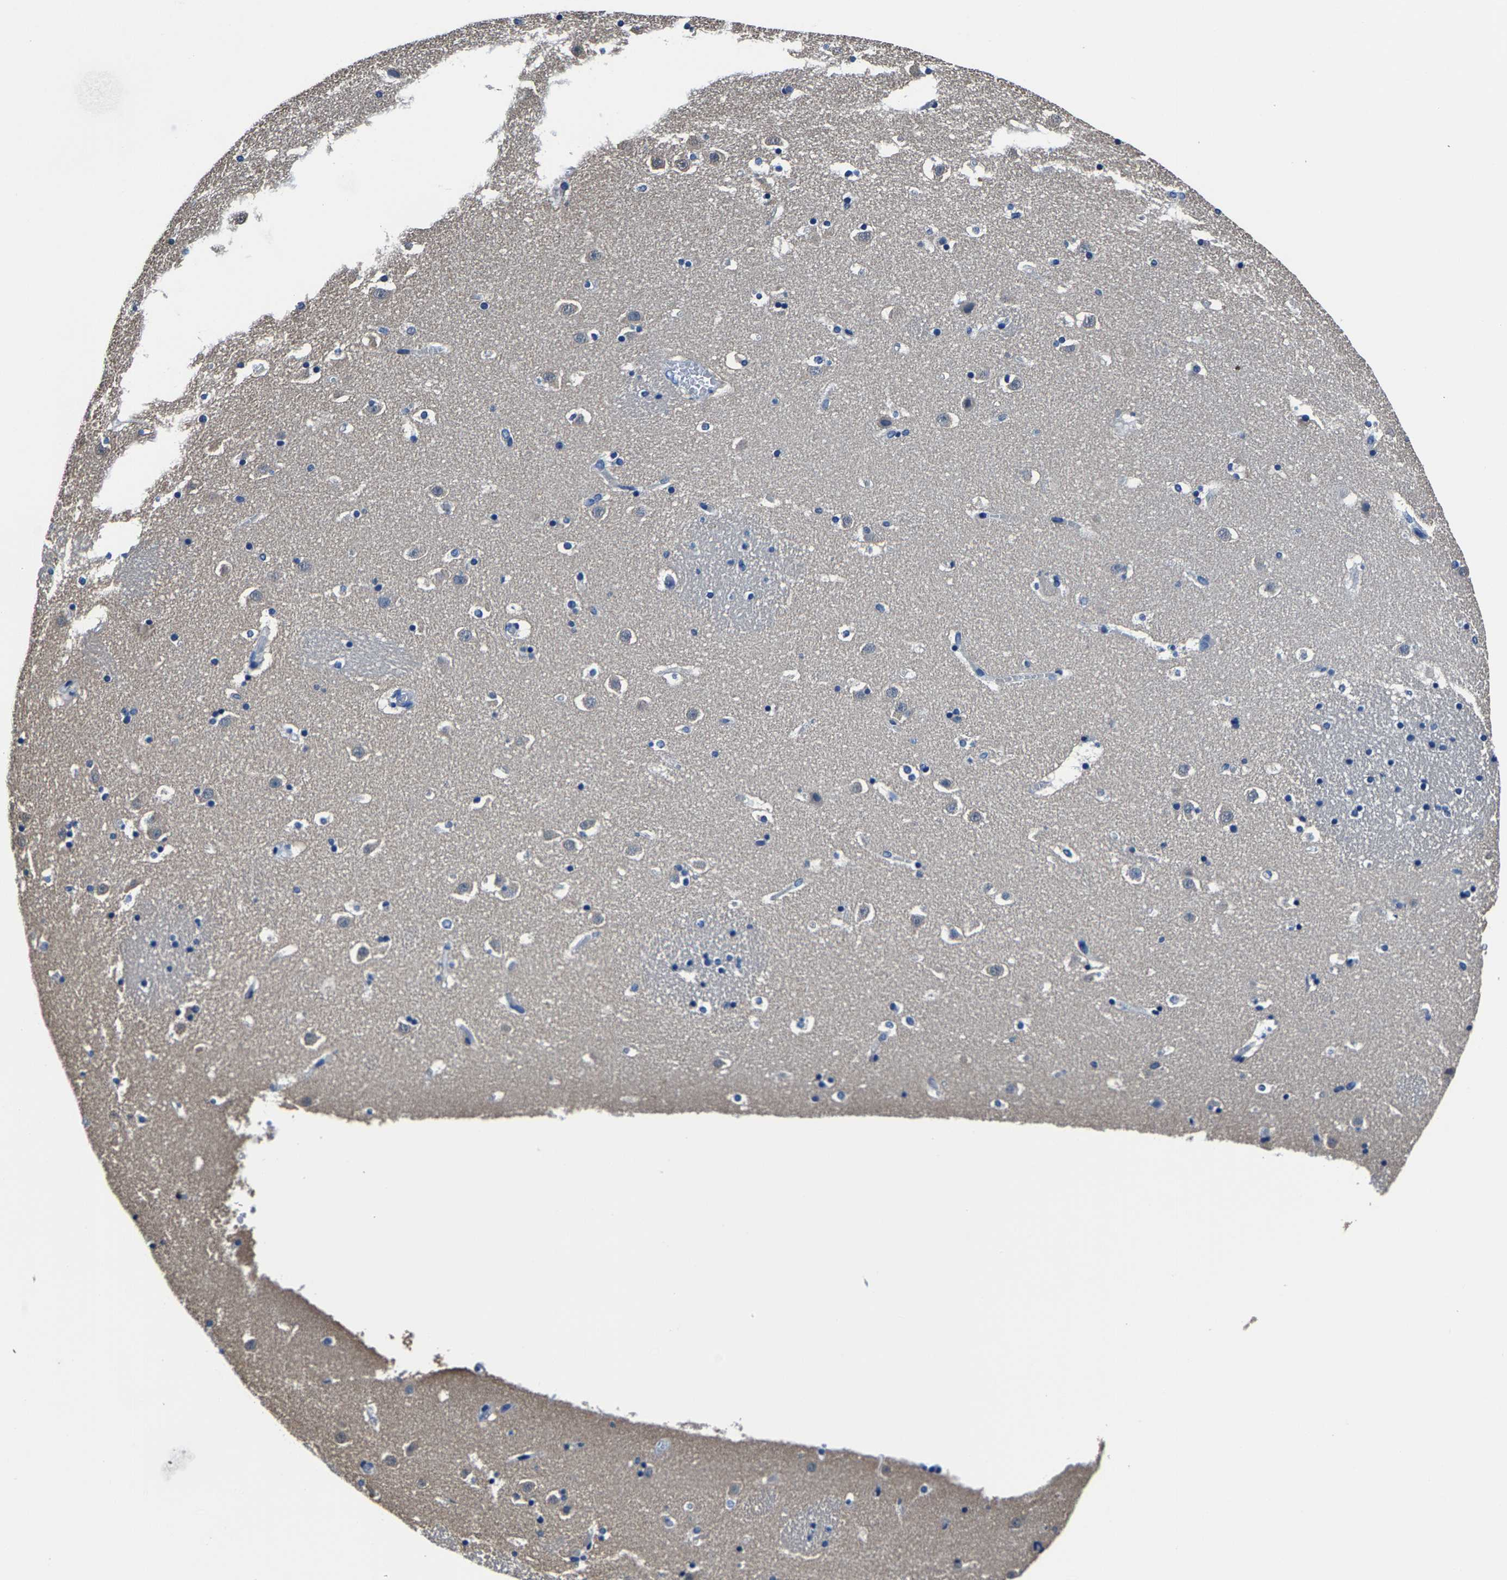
{"staining": {"intensity": "negative", "quantity": "none", "location": "none"}, "tissue": "caudate", "cell_type": "Glial cells", "image_type": "normal", "snomed": [{"axis": "morphology", "description": "Normal tissue, NOS"}, {"axis": "topography", "description": "Lateral ventricle wall"}], "caption": "Immunohistochemistry (IHC) image of unremarkable caudate stained for a protein (brown), which displays no expression in glial cells.", "gene": "ALDOB", "patient": {"sex": "male", "age": 45}}